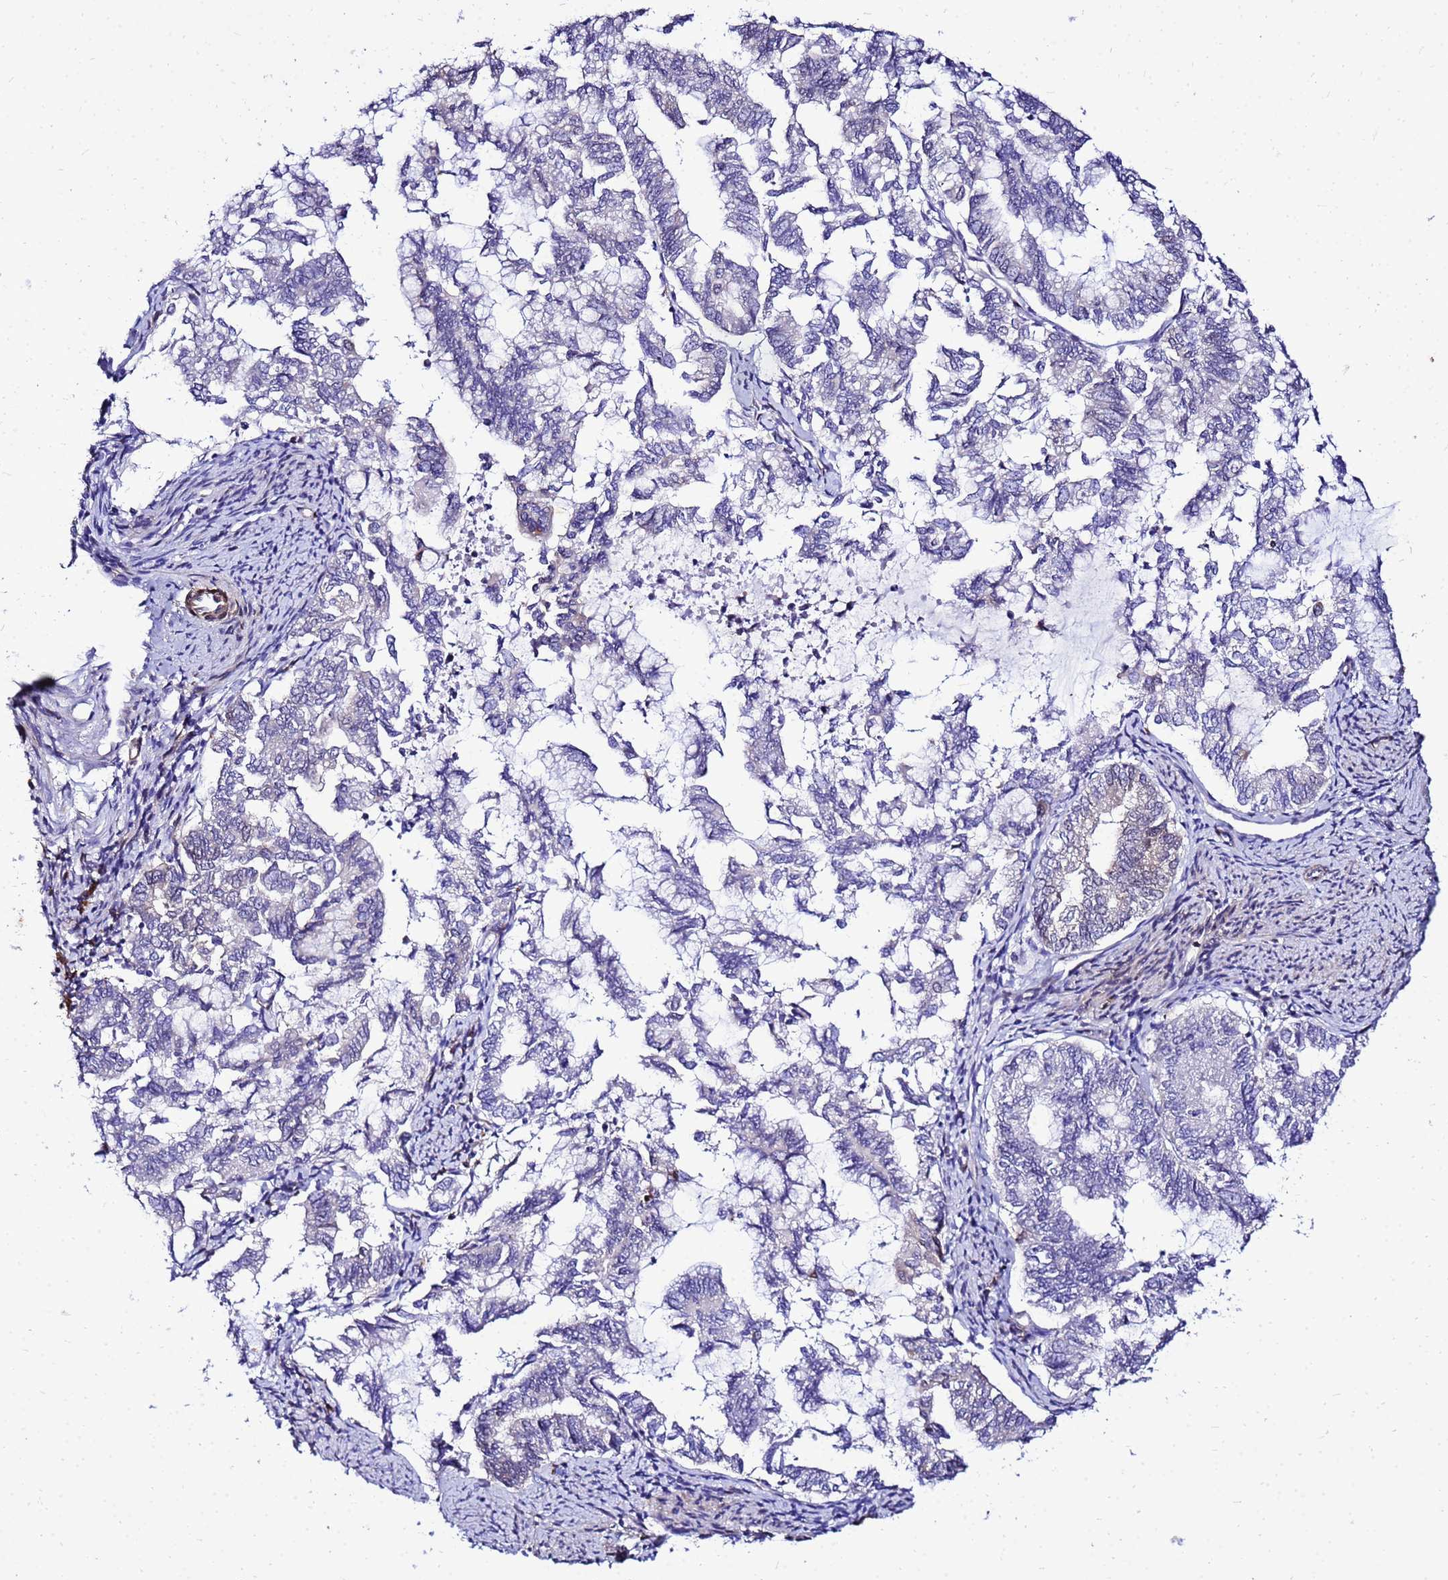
{"staining": {"intensity": "negative", "quantity": "none", "location": "none"}, "tissue": "endometrial cancer", "cell_type": "Tumor cells", "image_type": "cancer", "snomed": [{"axis": "morphology", "description": "Adenocarcinoma, NOS"}, {"axis": "topography", "description": "Endometrium"}], "caption": "Protein analysis of endometrial cancer demonstrates no significant expression in tumor cells.", "gene": "DBNDD2", "patient": {"sex": "female", "age": 79}}